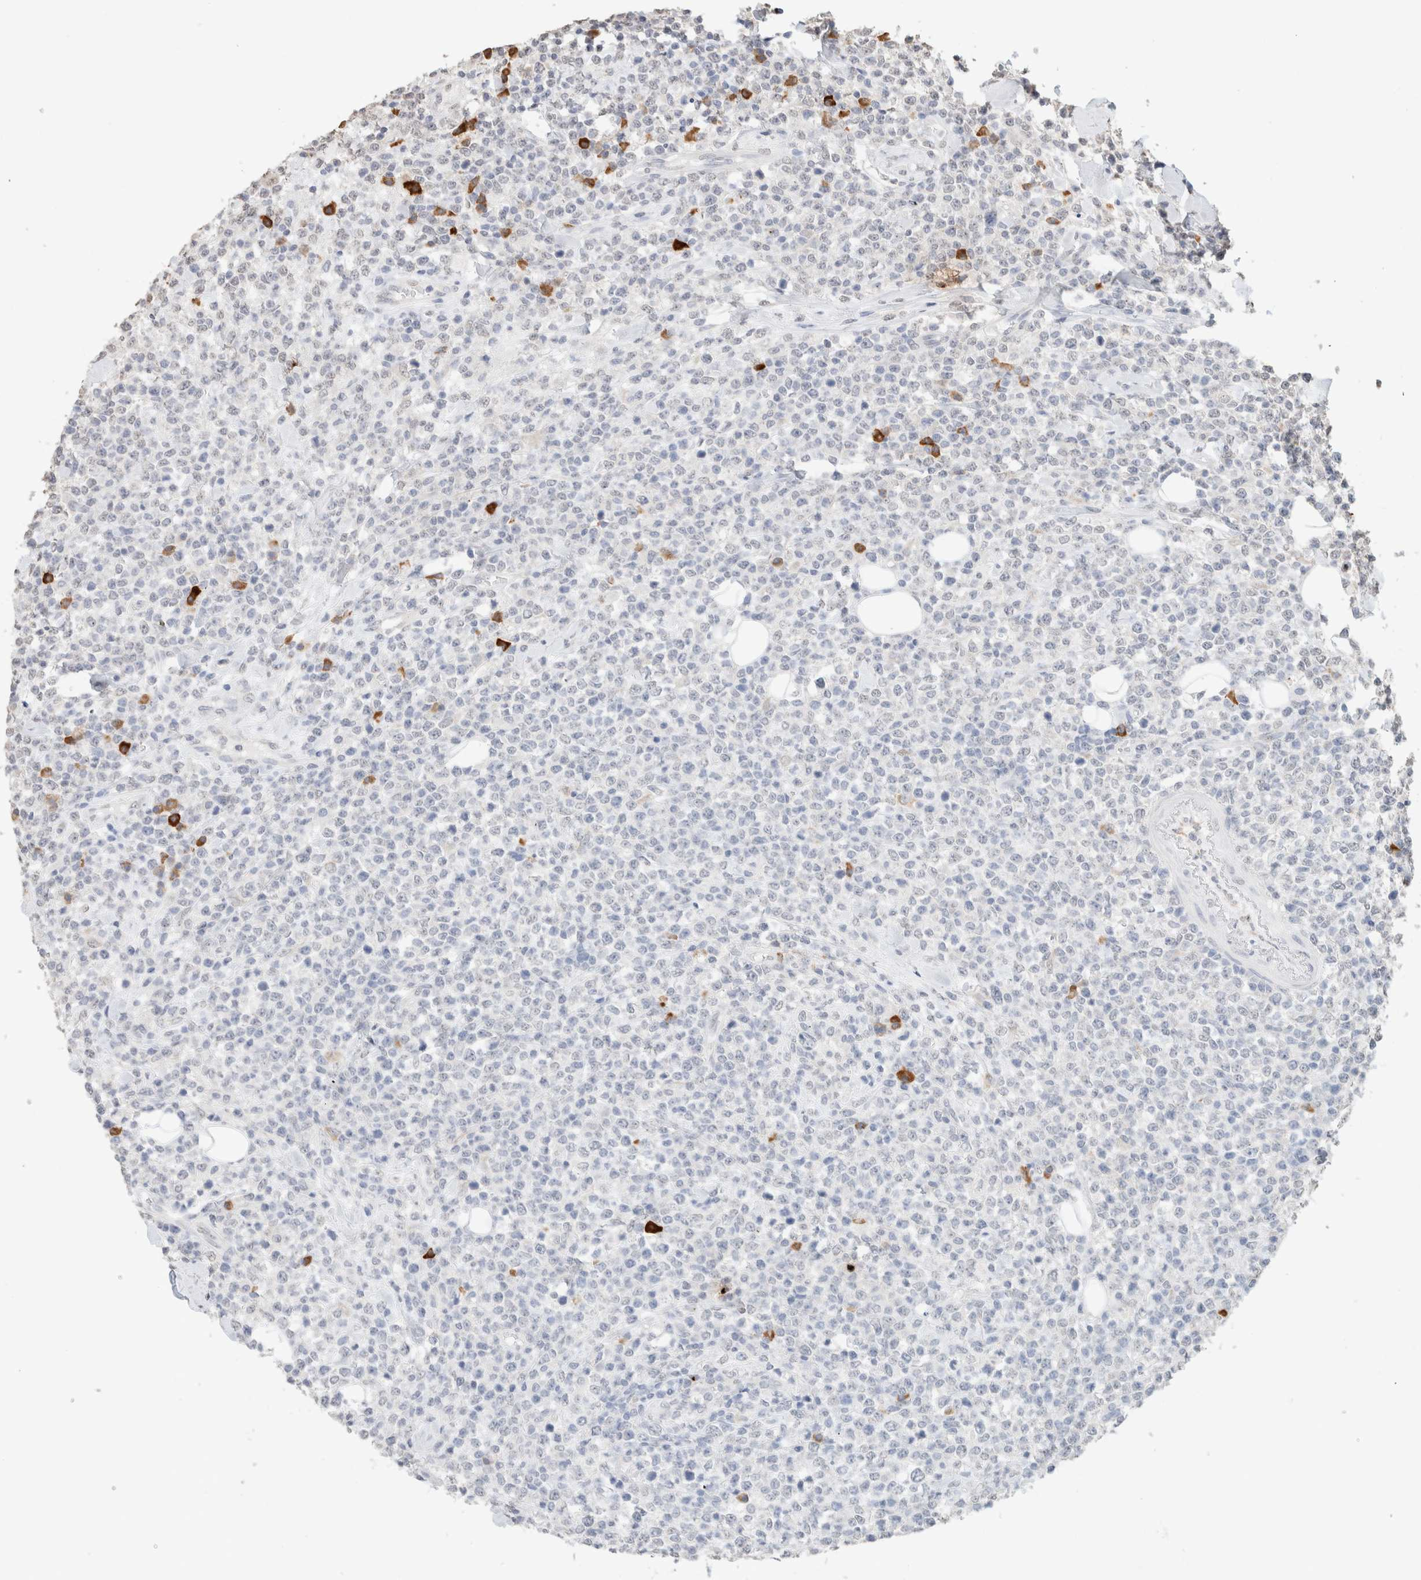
{"staining": {"intensity": "negative", "quantity": "none", "location": "none"}, "tissue": "lymphoma", "cell_type": "Tumor cells", "image_type": "cancer", "snomed": [{"axis": "morphology", "description": "Malignant lymphoma, non-Hodgkin's type, High grade"}, {"axis": "topography", "description": "Colon"}], "caption": "Tumor cells are negative for protein expression in human high-grade malignant lymphoma, non-Hodgkin's type.", "gene": "CD80", "patient": {"sex": "female", "age": 53}}